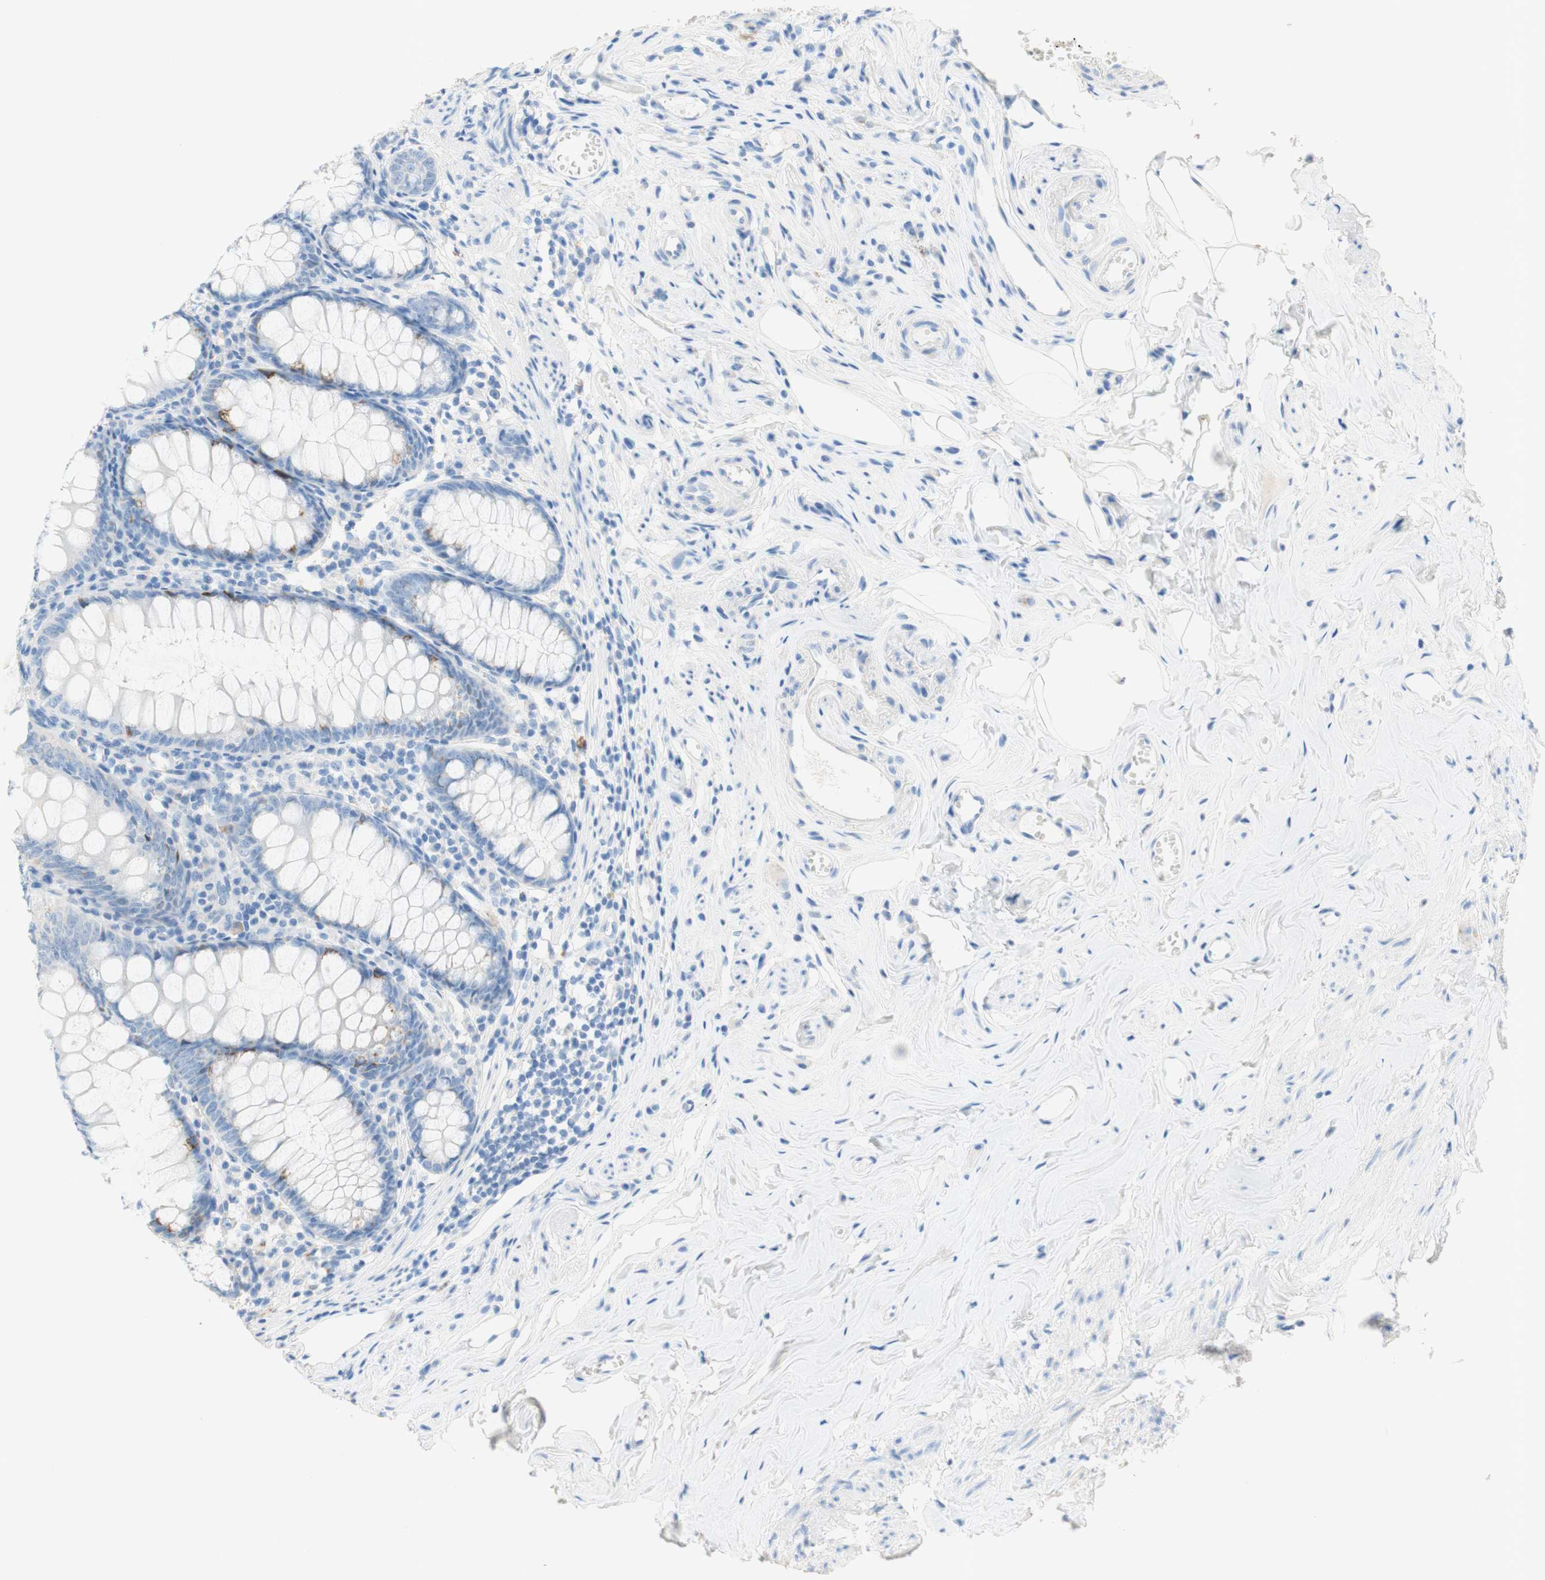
{"staining": {"intensity": "negative", "quantity": "none", "location": "none"}, "tissue": "appendix", "cell_type": "Glandular cells", "image_type": "normal", "snomed": [{"axis": "morphology", "description": "Normal tissue, NOS"}, {"axis": "topography", "description": "Appendix"}], "caption": "This micrograph is of unremarkable appendix stained with IHC to label a protein in brown with the nuclei are counter-stained blue. There is no expression in glandular cells.", "gene": "POLR2J3", "patient": {"sex": "female", "age": 77}}